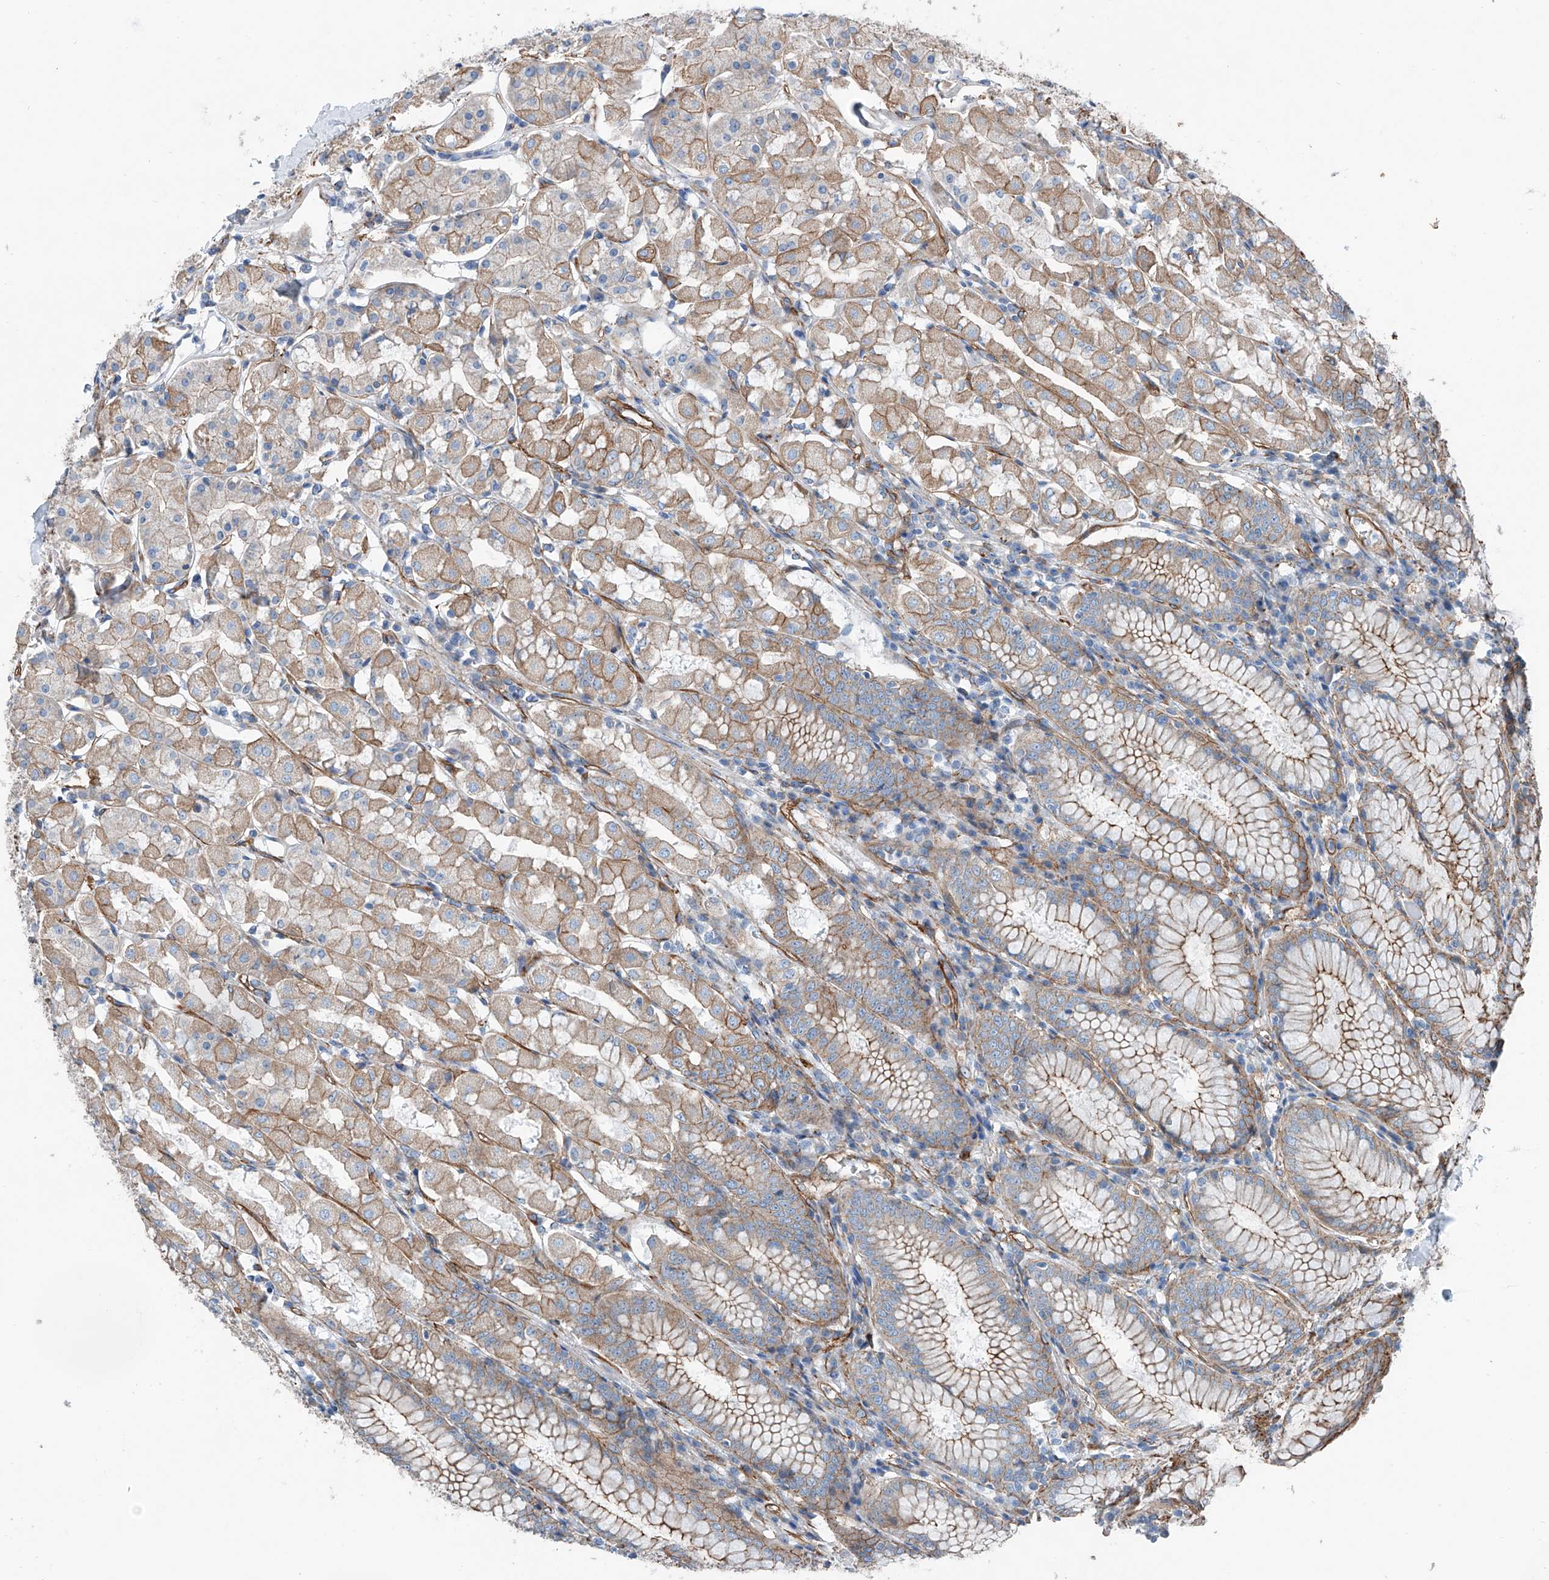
{"staining": {"intensity": "moderate", "quantity": "25%-75%", "location": "cytoplasmic/membranous"}, "tissue": "stomach", "cell_type": "Glandular cells", "image_type": "normal", "snomed": [{"axis": "morphology", "description": "Normal tissue, NOS"}, {"axis": "topography", "description": "Stomach, lower"}], "caption": "Stomach stained for a protein demonstrates moderate cytoplasmic/membranous positivity in glandular cells. The staining was performed using DAB to visualize the protein expression in brown, while the nuclei were stained in blue with hematoxylin (Magnification: 20x).", "gene": "THEMIS2", "patient": {"sex": "female", "age": 56}}